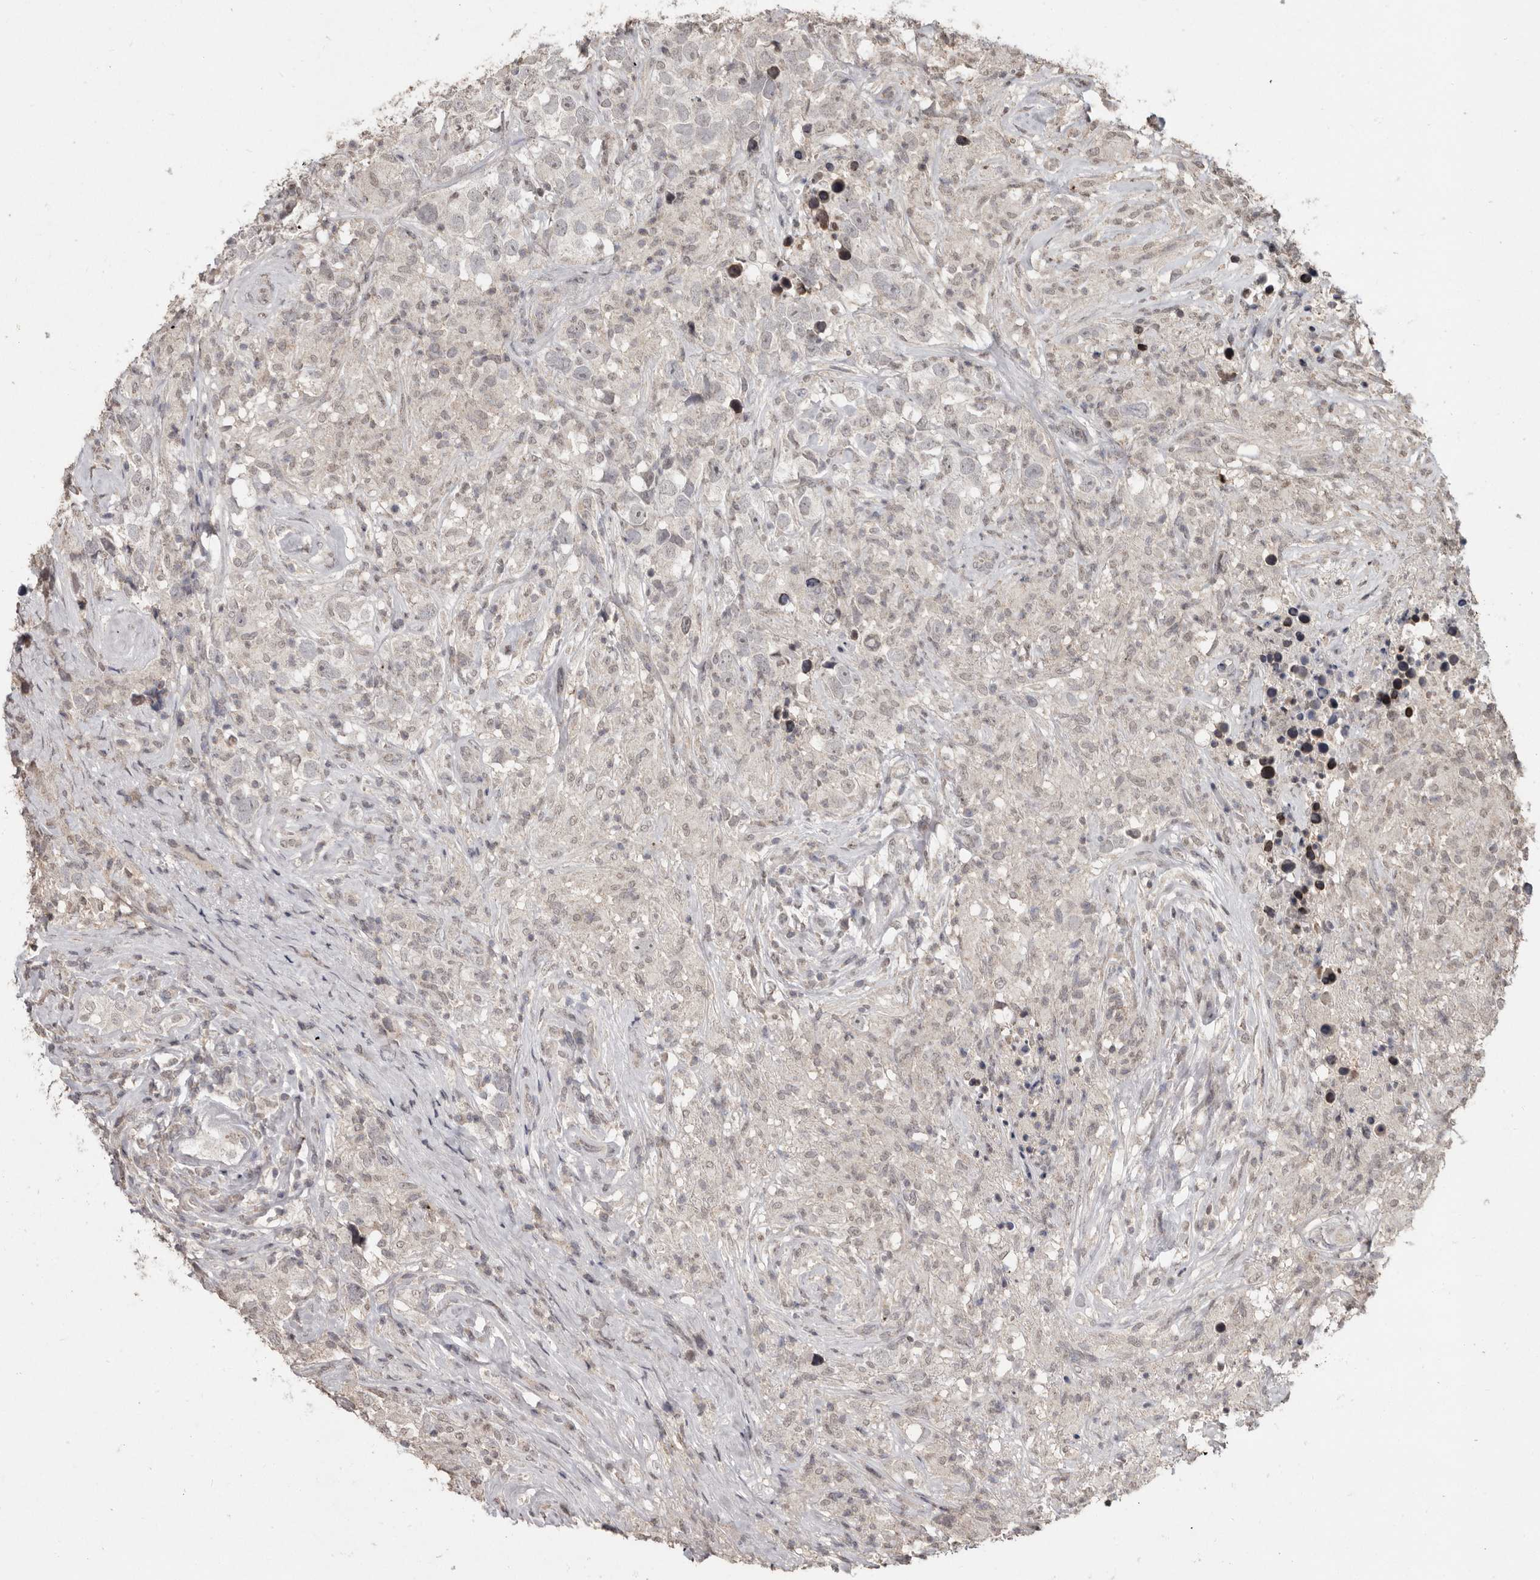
{"staining": {"intensity": "negative", "quantity": "none", "location": "none"}, "tissue": "testis cancer", "cell_type": "Tumor cells", "image_type": "cancer", "snomed": [{"axis": "morphology", "description": "Seminoma, NOS"}, {"axis": "topography", "description": "Testis"}], "caption": "Immunohistochemistry micrograph of human testis seminoma stained for a protein (brown), which exhibits no staining in tumor cells.", "gene": "LINGO2", "patient": {"sex": "male", "age": 49}}